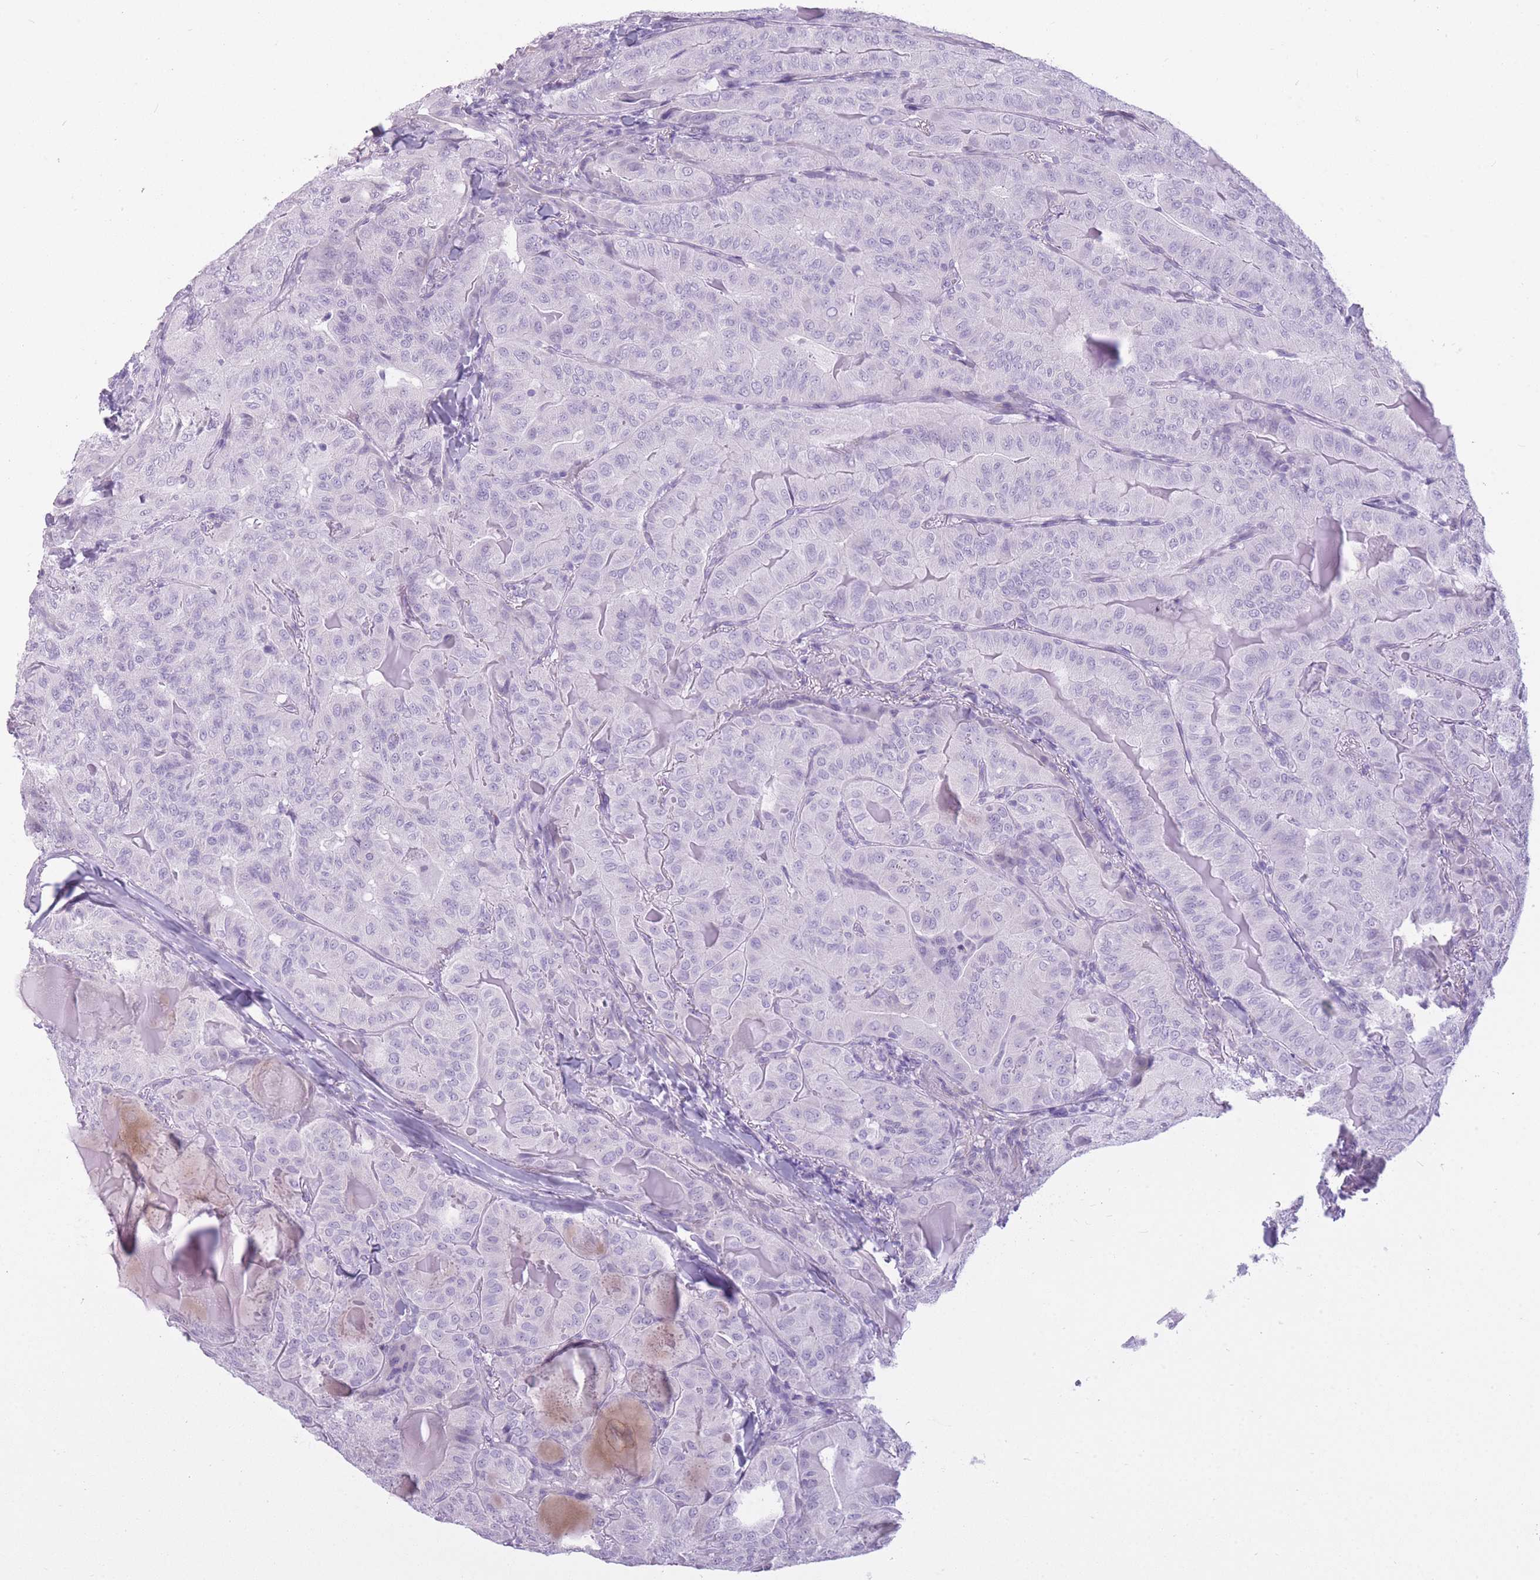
{"staining": {"intensity": "negative", "quantity": "none", "location": "none"}, "tissue": "thyroid cancer", "cell_type": "Tumor cells", "image_type": "cancer", "snomed": [{"axis": "morphology", "description": "Papillary adenocarcinoma, NOS"}, {"axis": "topography", "description": "Thyroid gland"}], "caption": "This is an immunohistochemistry (IHC) micrograph of human thyroid papillary adenocarcinoma. There is no expression in tumor cells.", "gene": "GOLGA6D", "patient": {"sex": "female", "age": 68}}